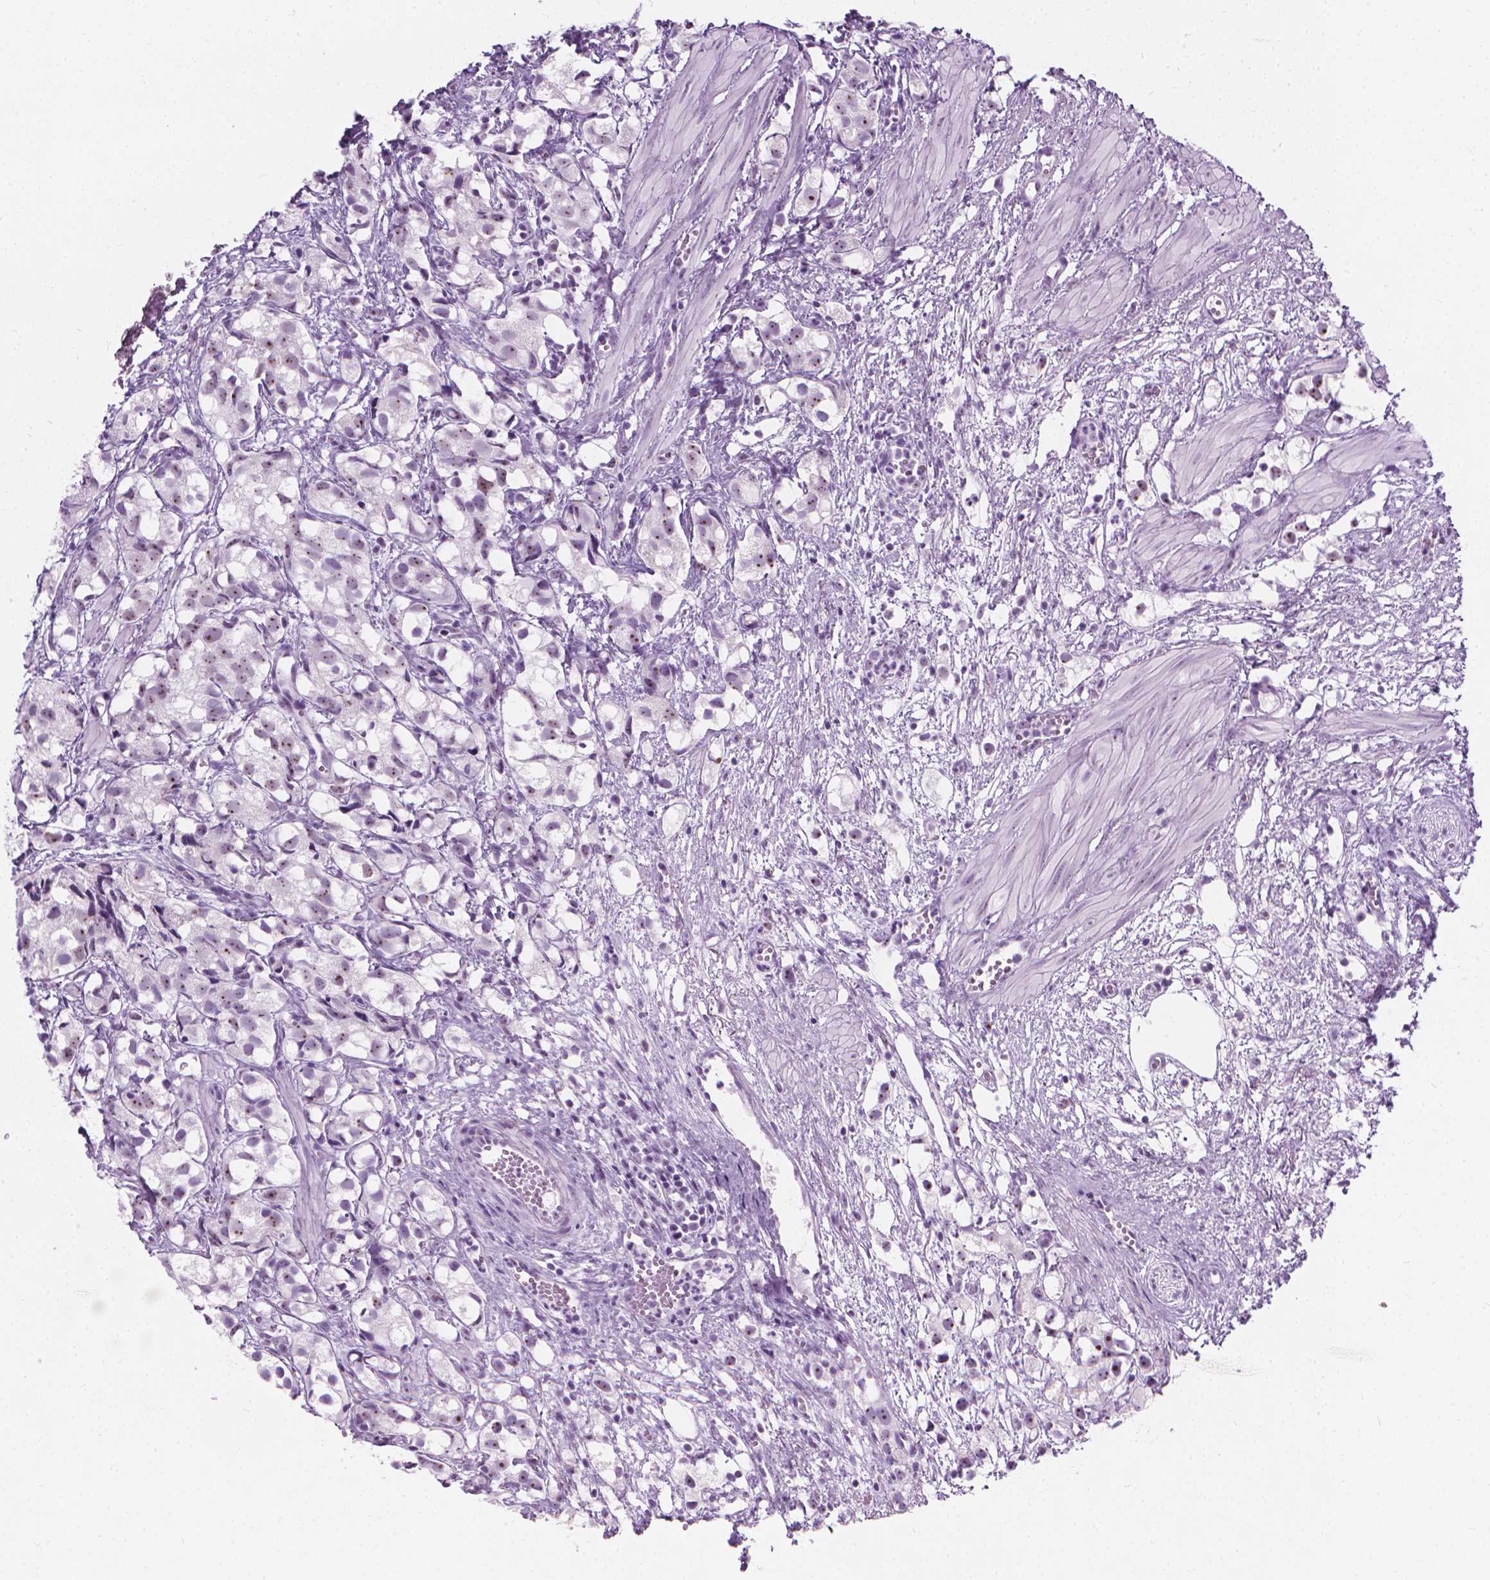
{"staining": {"intensity": "weak", "quantity": ">75%", "location": "nuclear"}, "tissue": "prostate cancer", "cell_type": "Tumor cells", "image_type": "cancer", "snomed": [{"axis": "morphology", "description": "Adenocarcinoma, High grade"}, {"axis": "topography", "description": "Prostate"}], "caption": "Prostate high-grade adenocarcinoma stained with a protein marker shows weak staining in tumor cells.", "gene": "NOL7", "patient": {"sex": "male", "age": 68}}